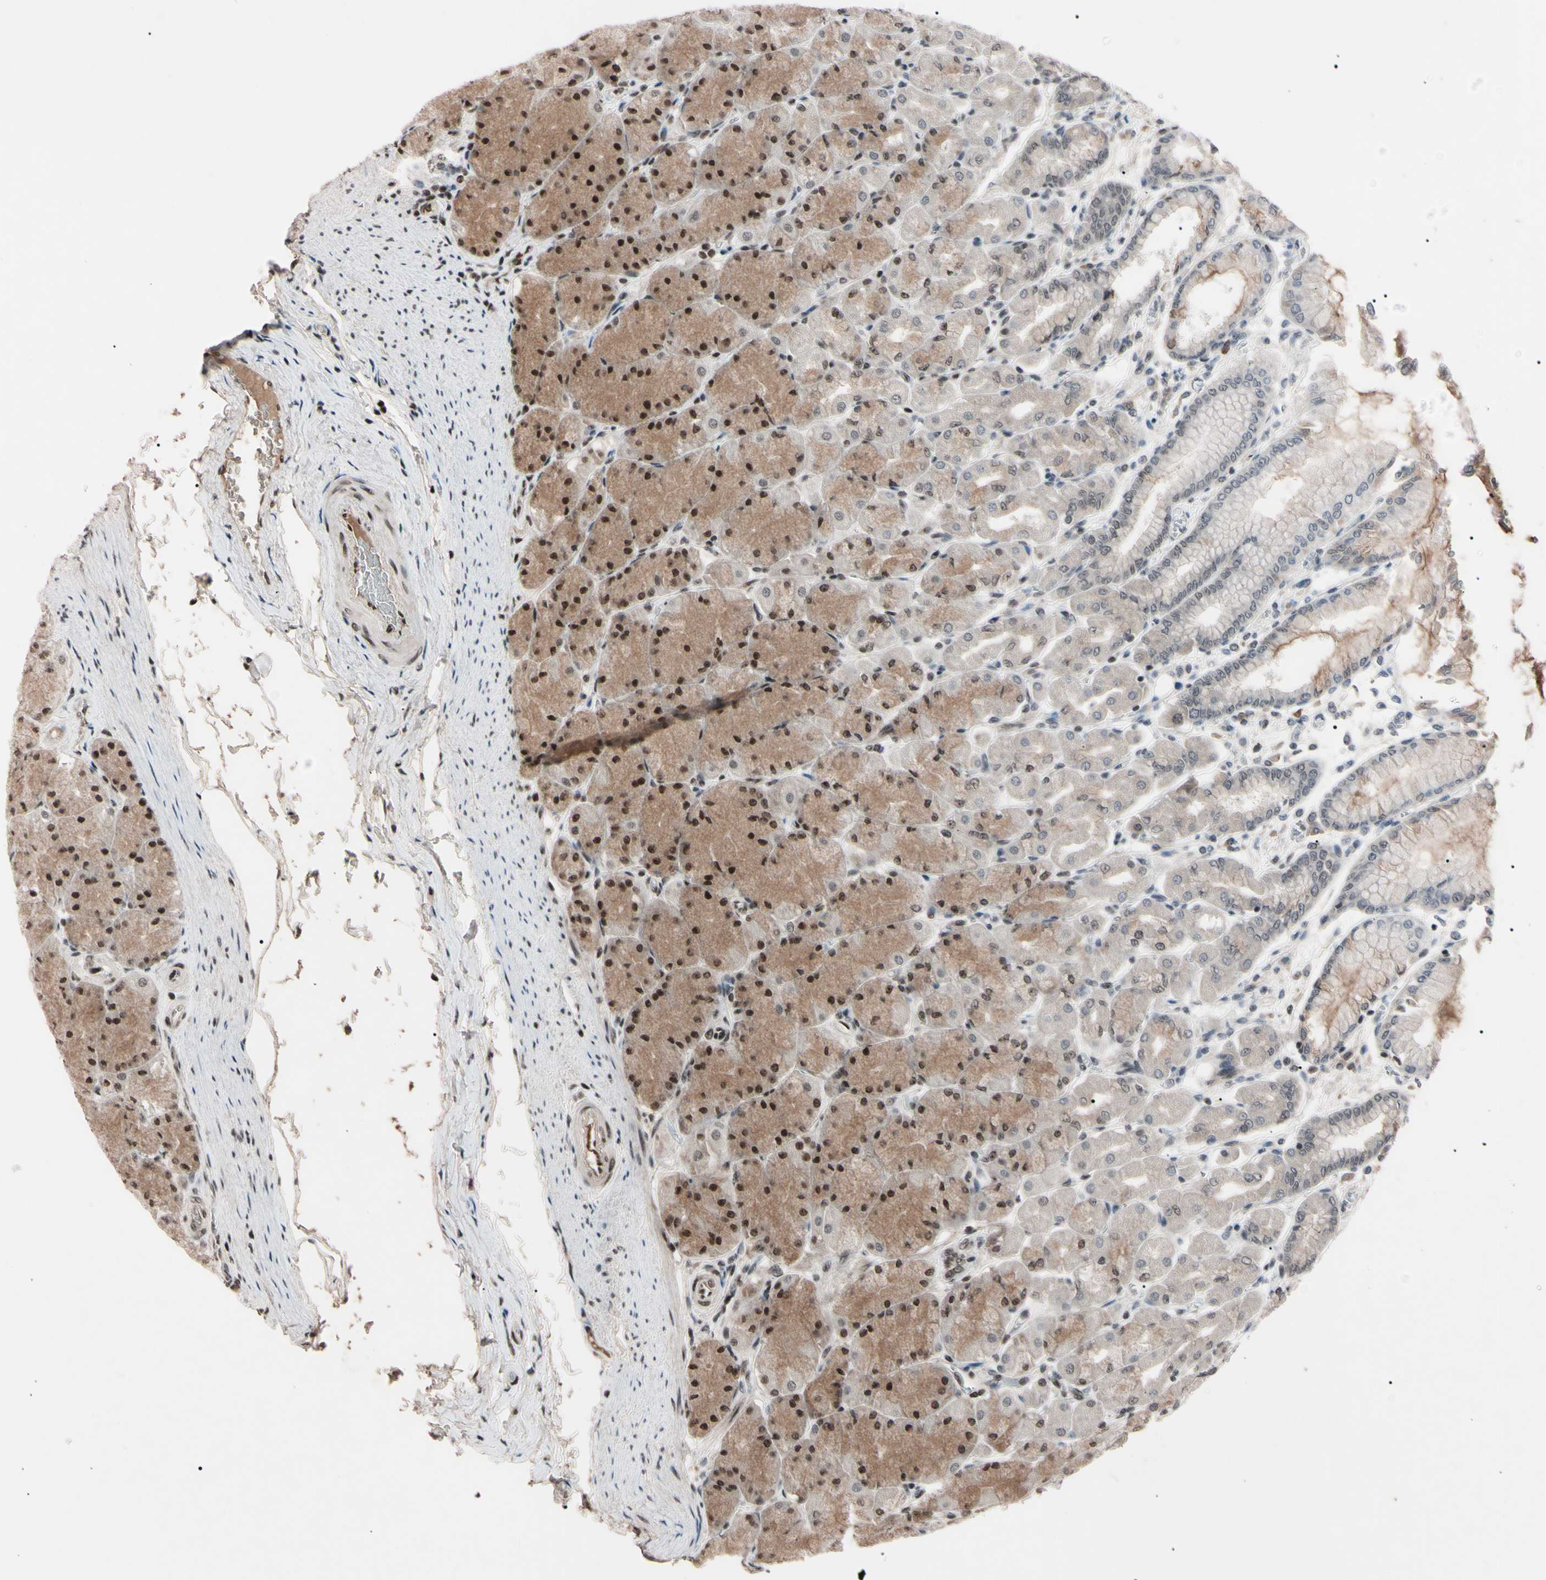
{"staining": {"intensity": "strong", "quantity": "25%-75%", "location": "cytoplasmic/membranous,nuclear"}, "tissue": "stomach", "cell_type": "Glandular cells", "image_type": "normal", "snomed": [{"axis": "morphology", "description": "Normal tissue, NOS"}, {"axis": "topography", "description": "Stomach, upper"}], "caption": "Stomach stained with immunohistochemistry exhibits strong cytoplasmic/membranous,nuclear positivity in about 25%-75% of glandular cells.", "gene": "YY1", "patient": {"sex": "female", "age": 56}}